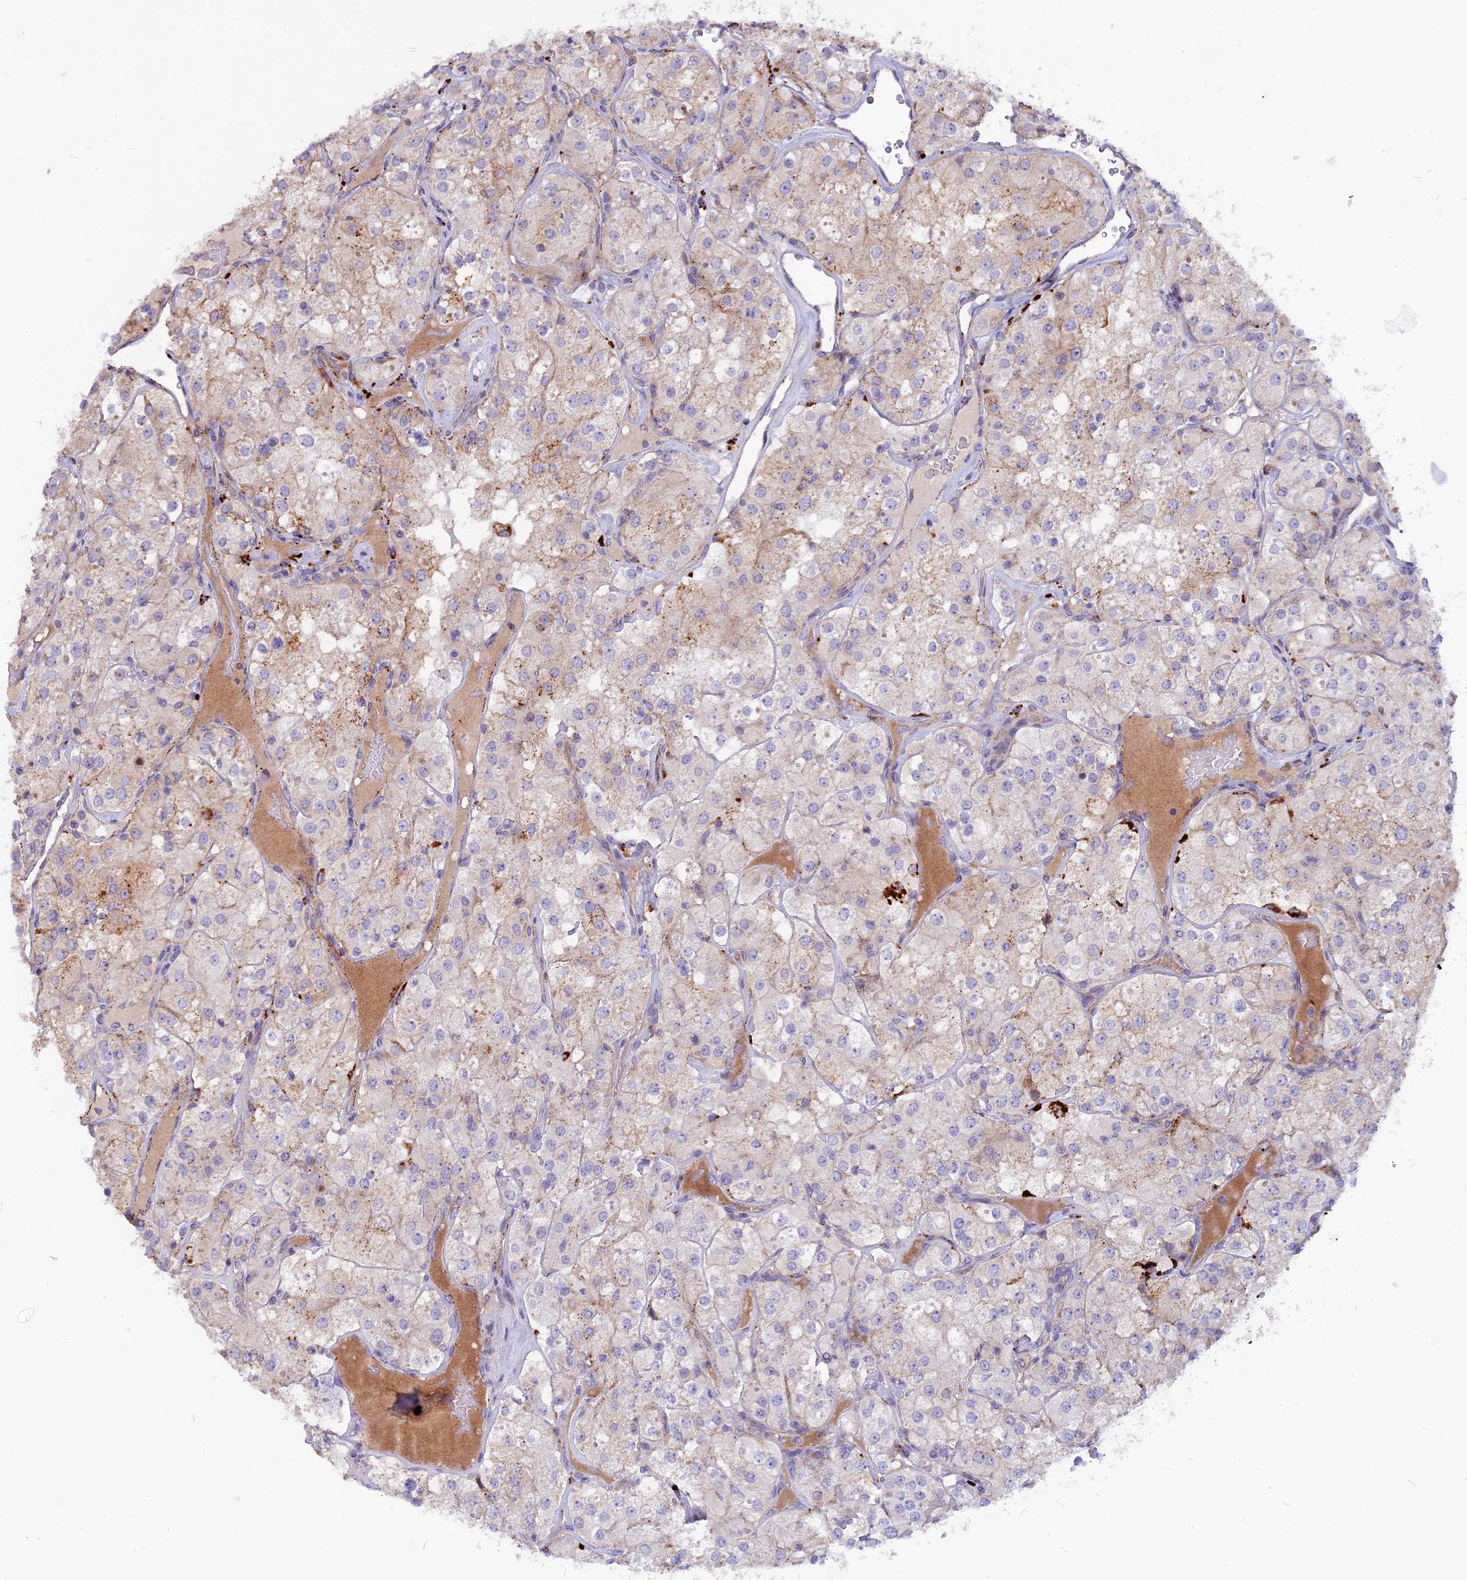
{"staining": {"intensity": "weak", "quantity": "25%-75%", "location": "cytoplasmic/membranous"}, "tissue": "renal cancer", "cell_type": "Tumor cells", "image_type": "cancer", "snomed": [{"axis": "morphology", "description": "Adenocarcinoma, NOS"}, {"axis": "topography", "description": "Kidney"}], "caption": "The immunohistochemical stain labels weak cytoplasmic/membranous positivity in tumor cells of adenocarcinoma (renal) tissue. The staining was performed using DAB, with brown indicating positive protein expression. Nuclei are stained blue with hematoxylin.", "gene": "THRSP", "patient": {"sex": "male", "age": 77}}